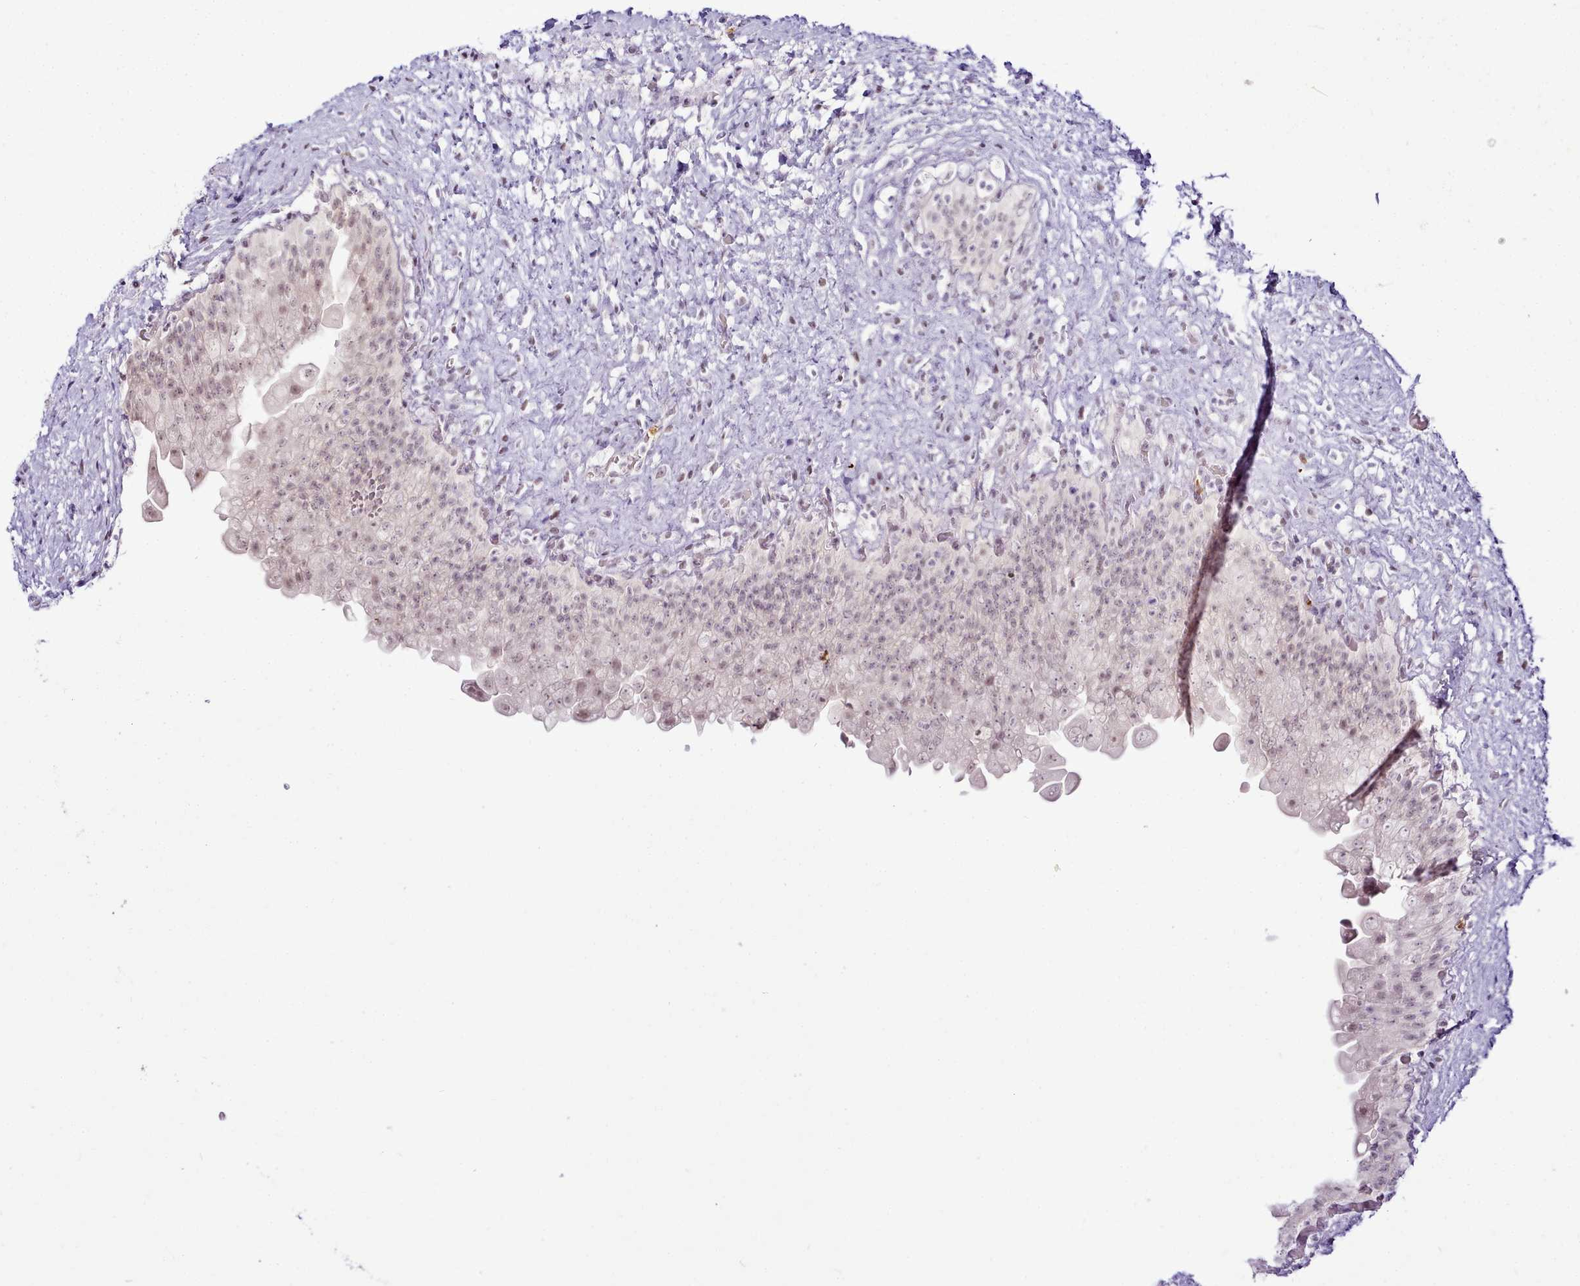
{"staining": {"intensity": "weak", "quantity": "25%-75%", "location": "nuclear"}, "tissue": "urinary bladder", "cell_type": "Urothelial cells", "image_type": "normal", "snomed": [{"axis": "morphology", "description": "Normal tissue, NOS"}, {"axis": "topography", "description": "Urinary bladder"}], "caption": "Protein staining of unremarkable urinary bladder reveals weak nuclear staining in approximately 25%-75% of urothelial cells.", "gene": "SYT15B", "patient": {"sex": "female", "age": 27}}